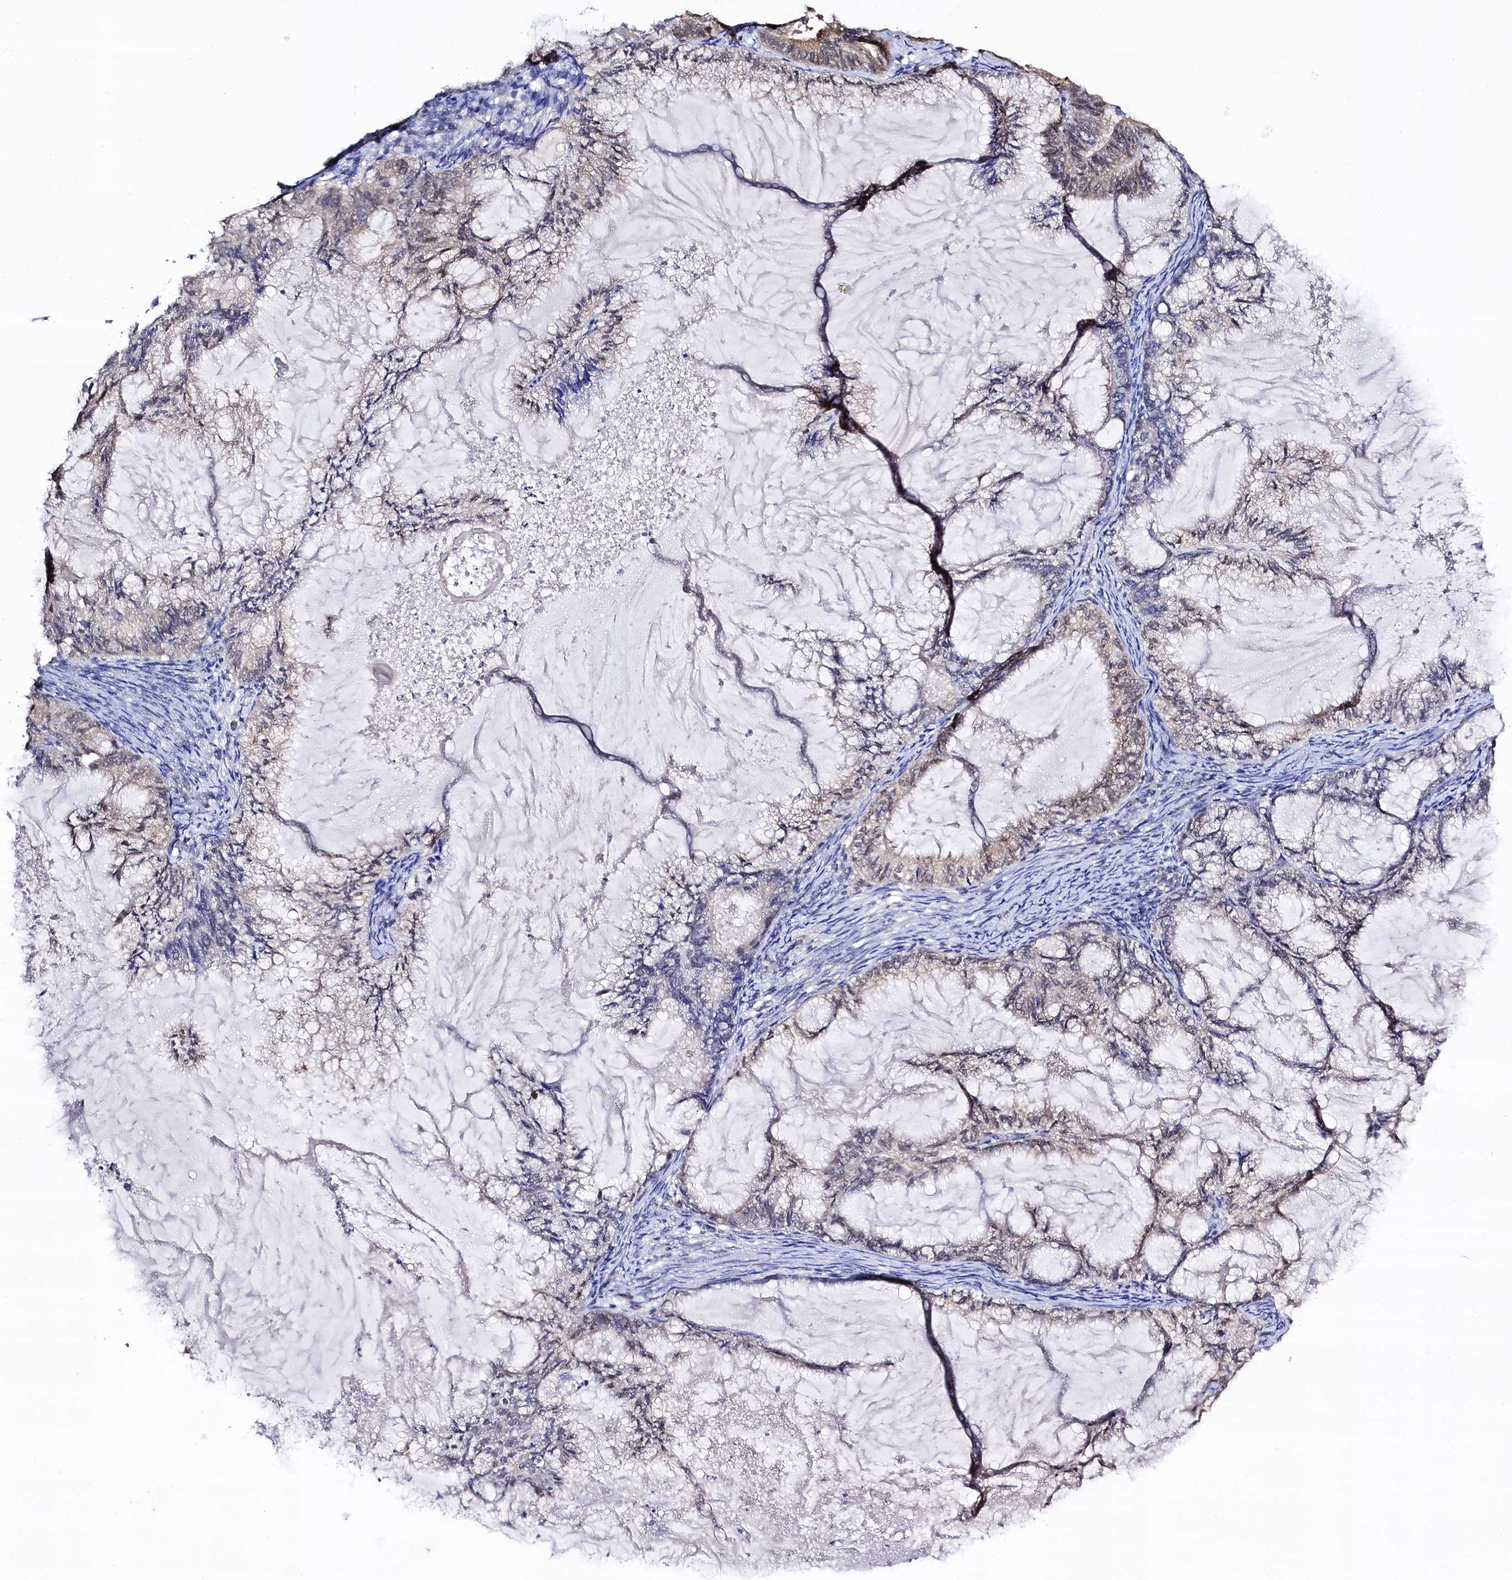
{"staining": {"intensity": "negative", "quantity": "none", "location": "none"}, "tissue": "endometrial cancer", "cell_type": "Tumor cells", "image_type": "cancer", "snomed": [{"axis": "morphology", "description": "Adenocarcinoma, NOS"}, {"axis": "topography", "description": "Endometrium"}], "caption": "This photomicrograph is of endometrial cancer (adenocarcinoma) stained with immunohistochemistry to label a protein in brown with the nuclei are counter-stained blue. There is no staining in tumor cells.", "gene": "C11orf54", "patient": {"sex": "female", "age": 86}}